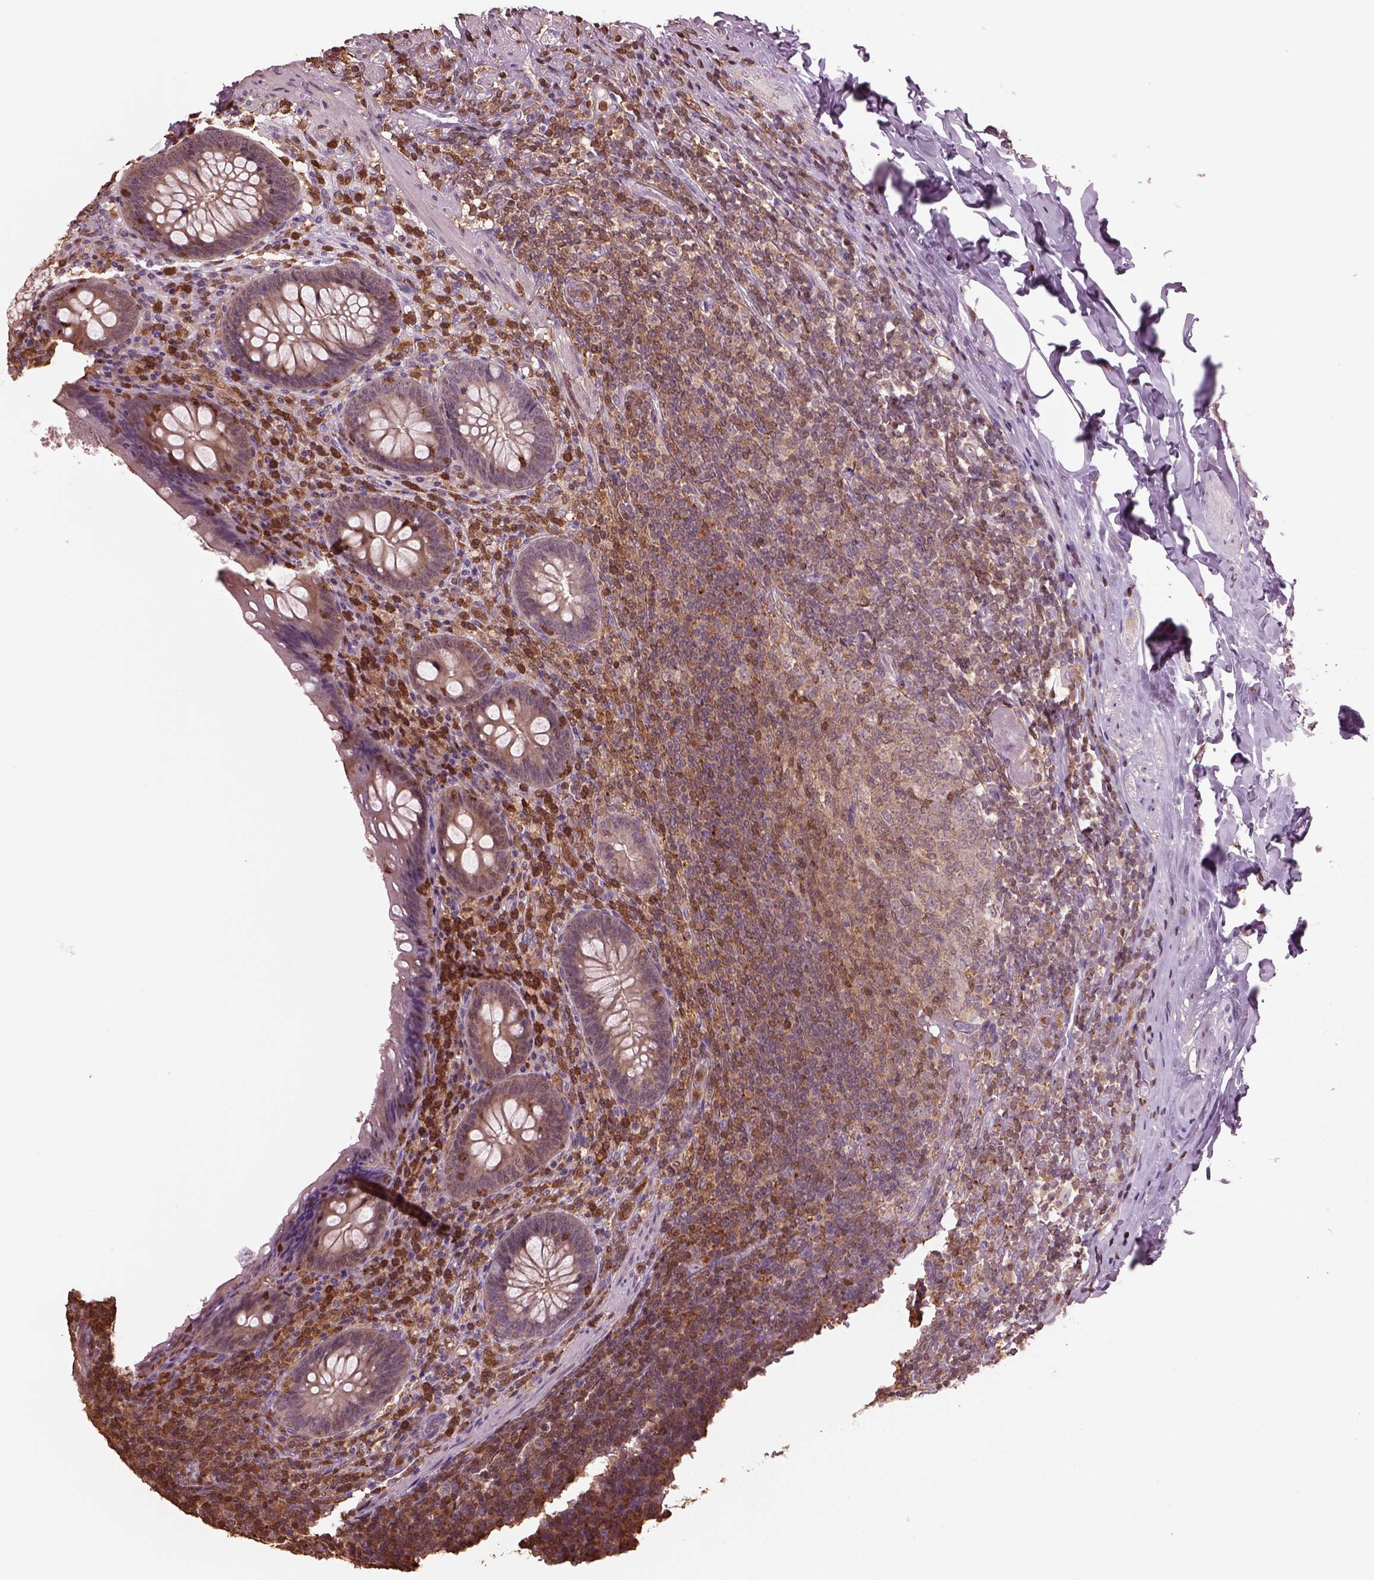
{"staining": {"intensity": "weak", "quantity": "25%-75%", "location": "cytoplasmic/membranous"}, "tissue": "appendix", "cell_type": "Glandular cells", "image_type": "normal", "snomed": [{"axis": "morphology", "description": "Normal tissue, NOS"}, {"axis": "topography", "description": "Appendix"}], "caption": "An IHC photomicrograph of benign tissue is shown. Protein staining in brown labels weak cytoplasmic/membranous positivity in appendix within glandular cells.", "gene": "IL31RA", "patient": {"sex": "male", "age": 47}}